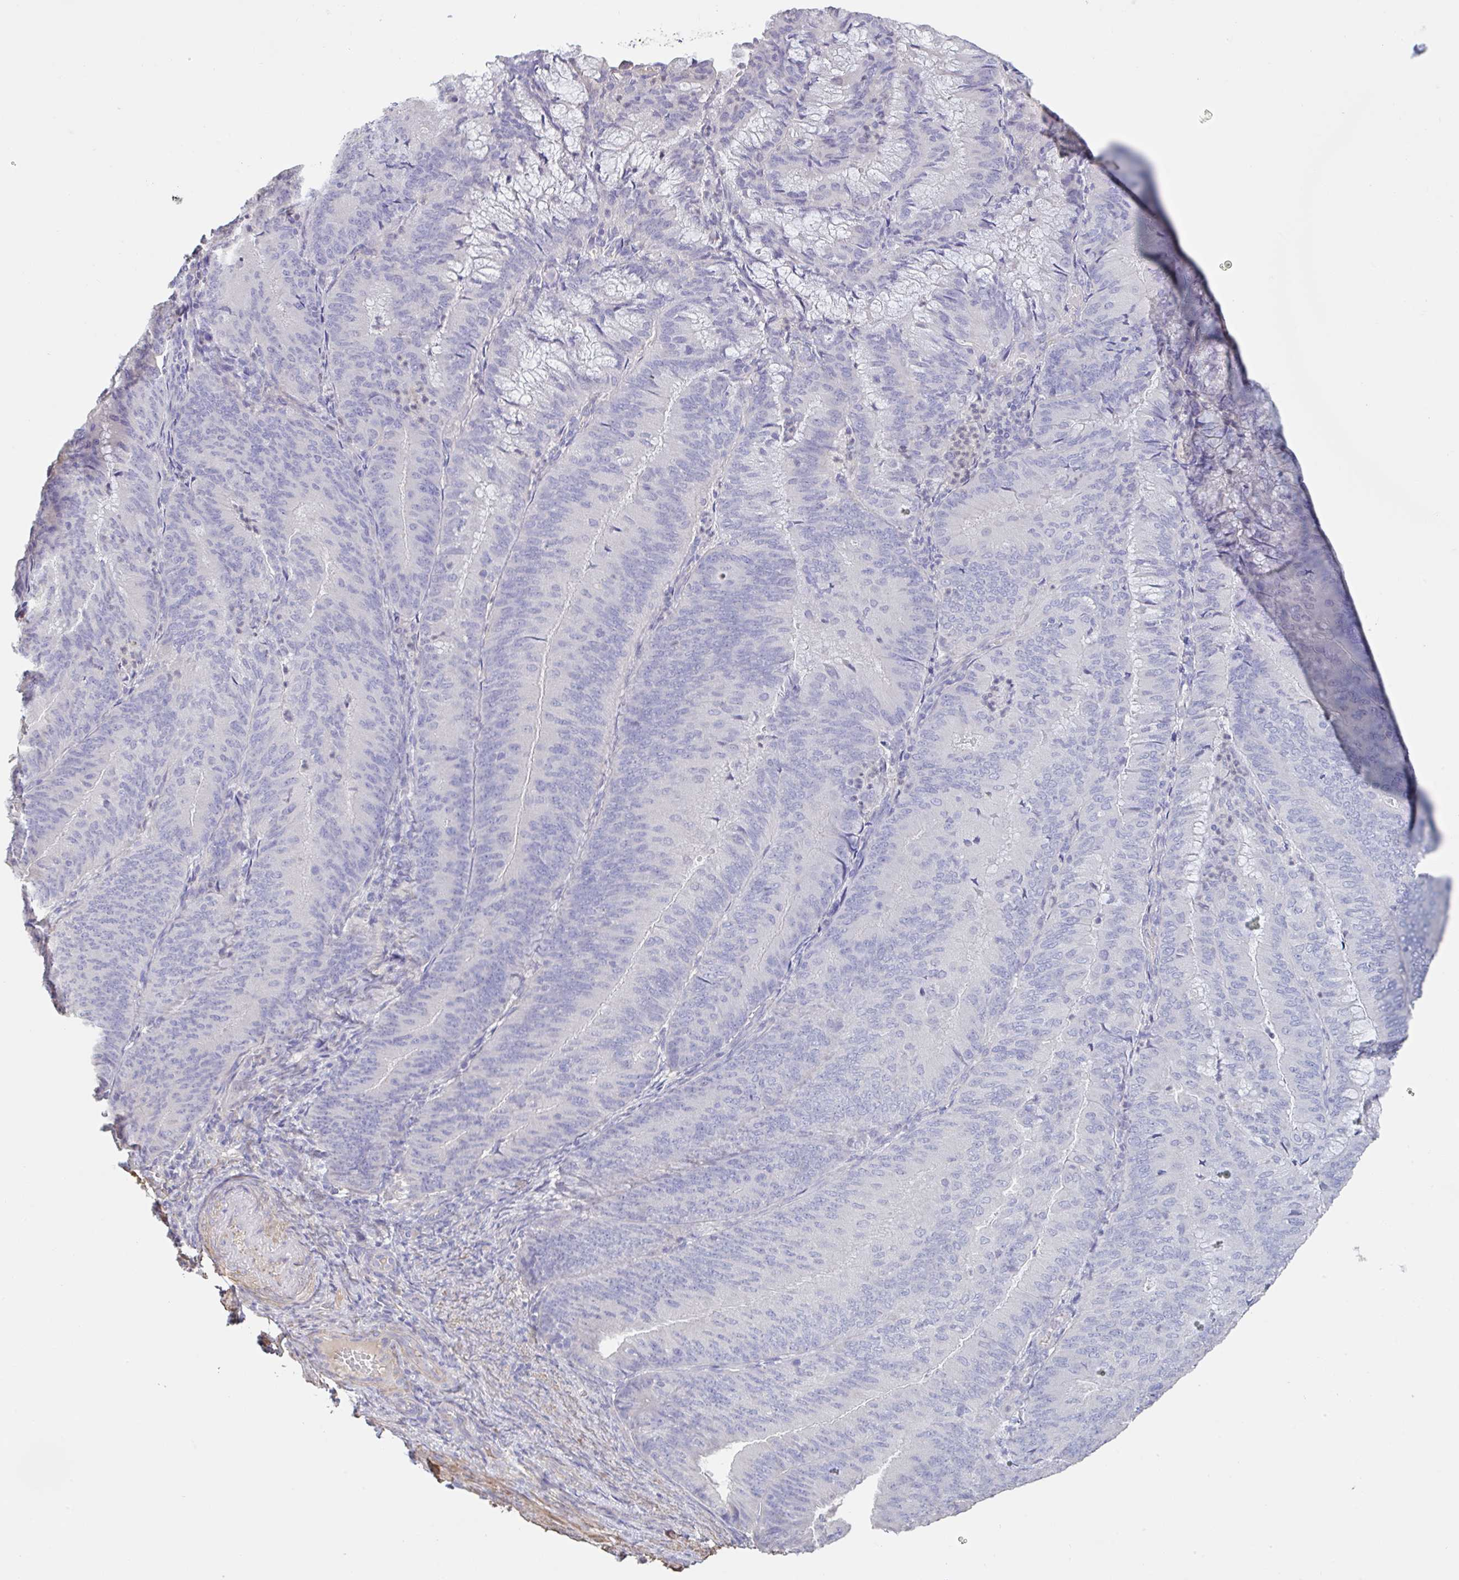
{"staining": {"intensity": "negative", "quantity": "none", "location": "none"}, "tissue": "endometrial cancer", "cell_type": "Tumor cells", "image_type": "cancer", "snomed": [{"axis": "morphology", "description": "Adenocarcinoma, NOS"}, {"axis": "topography", "description": "Endometrium"}], "caption": "An image of human endometrial cancer is negative for staining in tumor cells. (DAB IHC, high magnification).", "gene": "PYGM", "patient": {"sex": "female", "age": 57}}